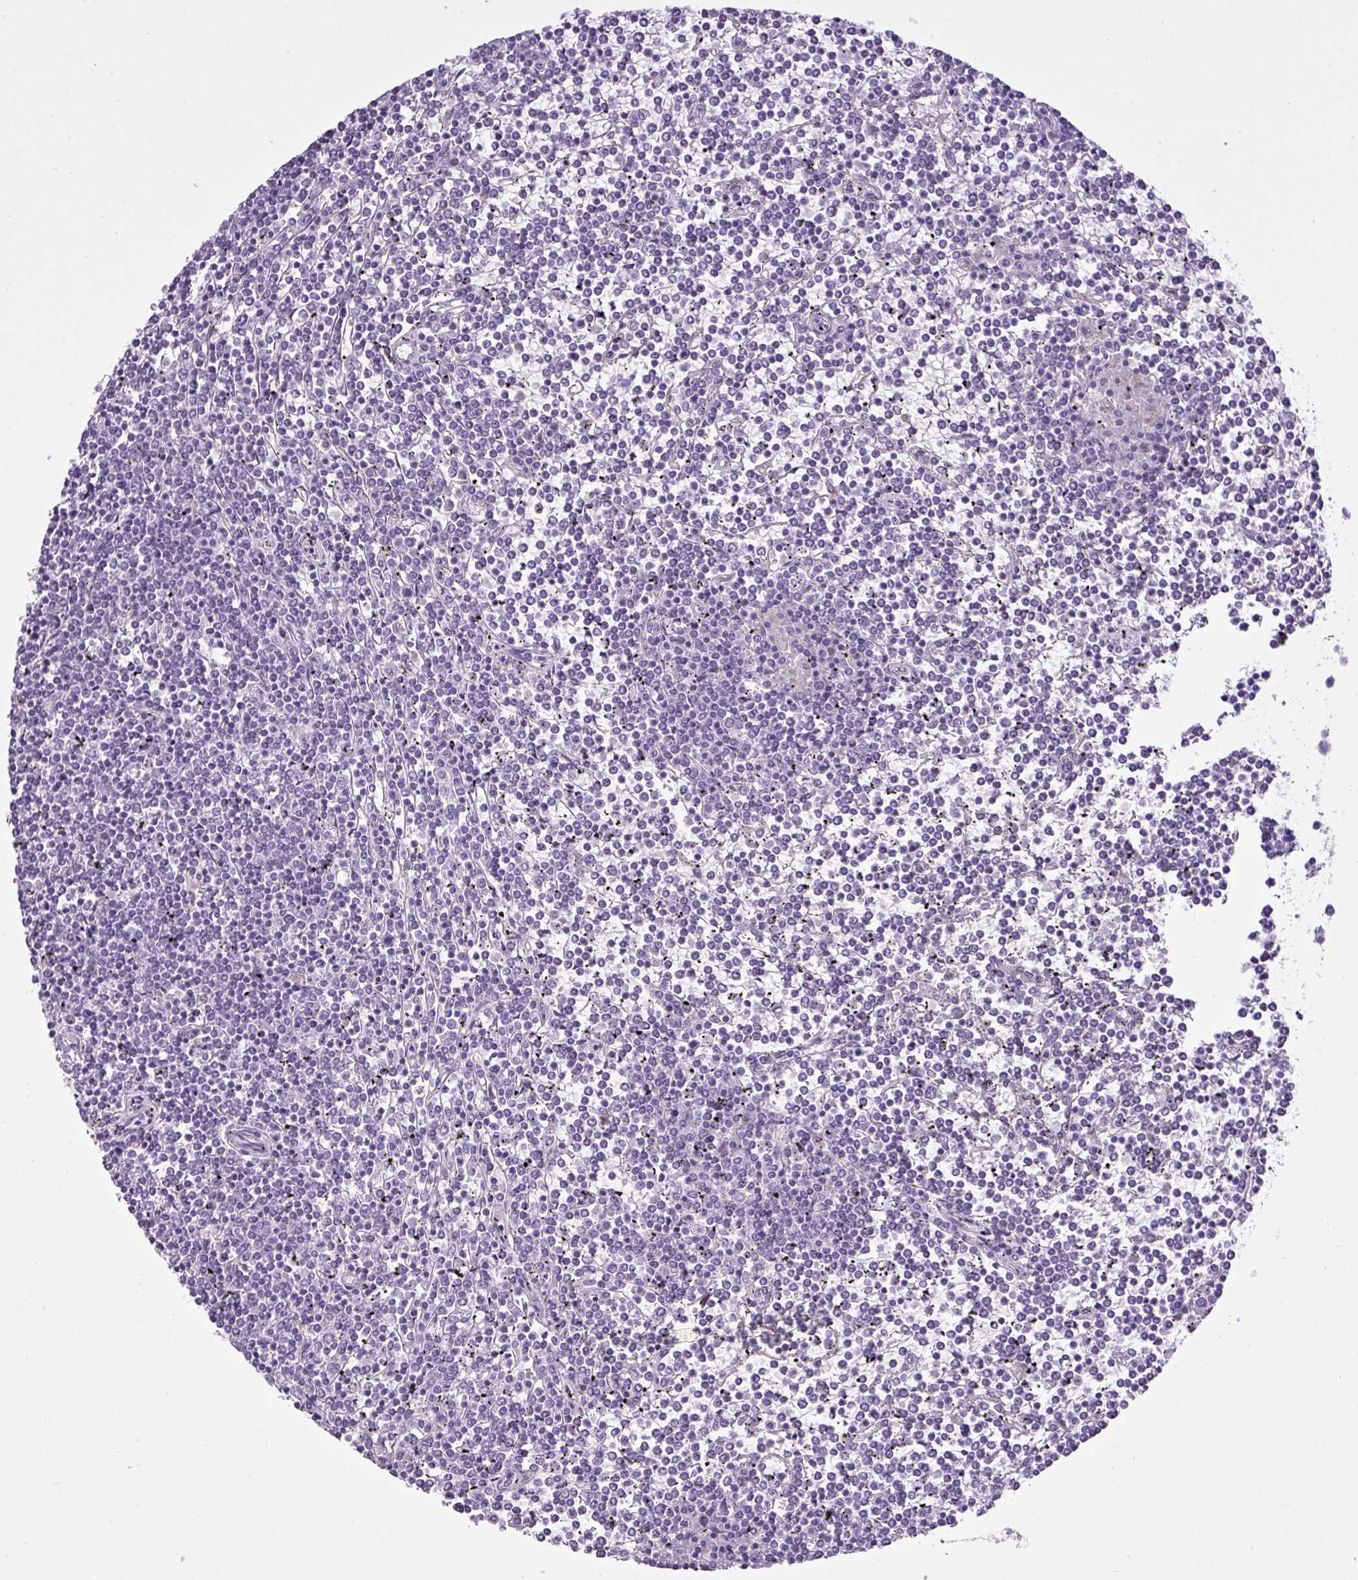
{"staining": {"intensity": "negative", "quantity": "none", "location": "none"}, "tissue": "lymphoma", "cell_type": "Tumor cells", "image_type": "cancer", "snomed": [{"axis": "morphology", "description": "Malignant lymphoma, non-Hodgkin's type, Low grade"}, {"axis": "topography", "description": "Spleen"}], "caption": "Protein analysis of low-grade malignant lymphoma, non-Hodgkin's type shows no significant staining in tumor cells. (Stains: DAB (3,3'-diaminobenzidine) IHC with hematoxylin counter stain, Microscopy: brightfield microscopy at high magnification).", "gene": "FAM43A", "patient": {"sex": "female", "age": 19}}